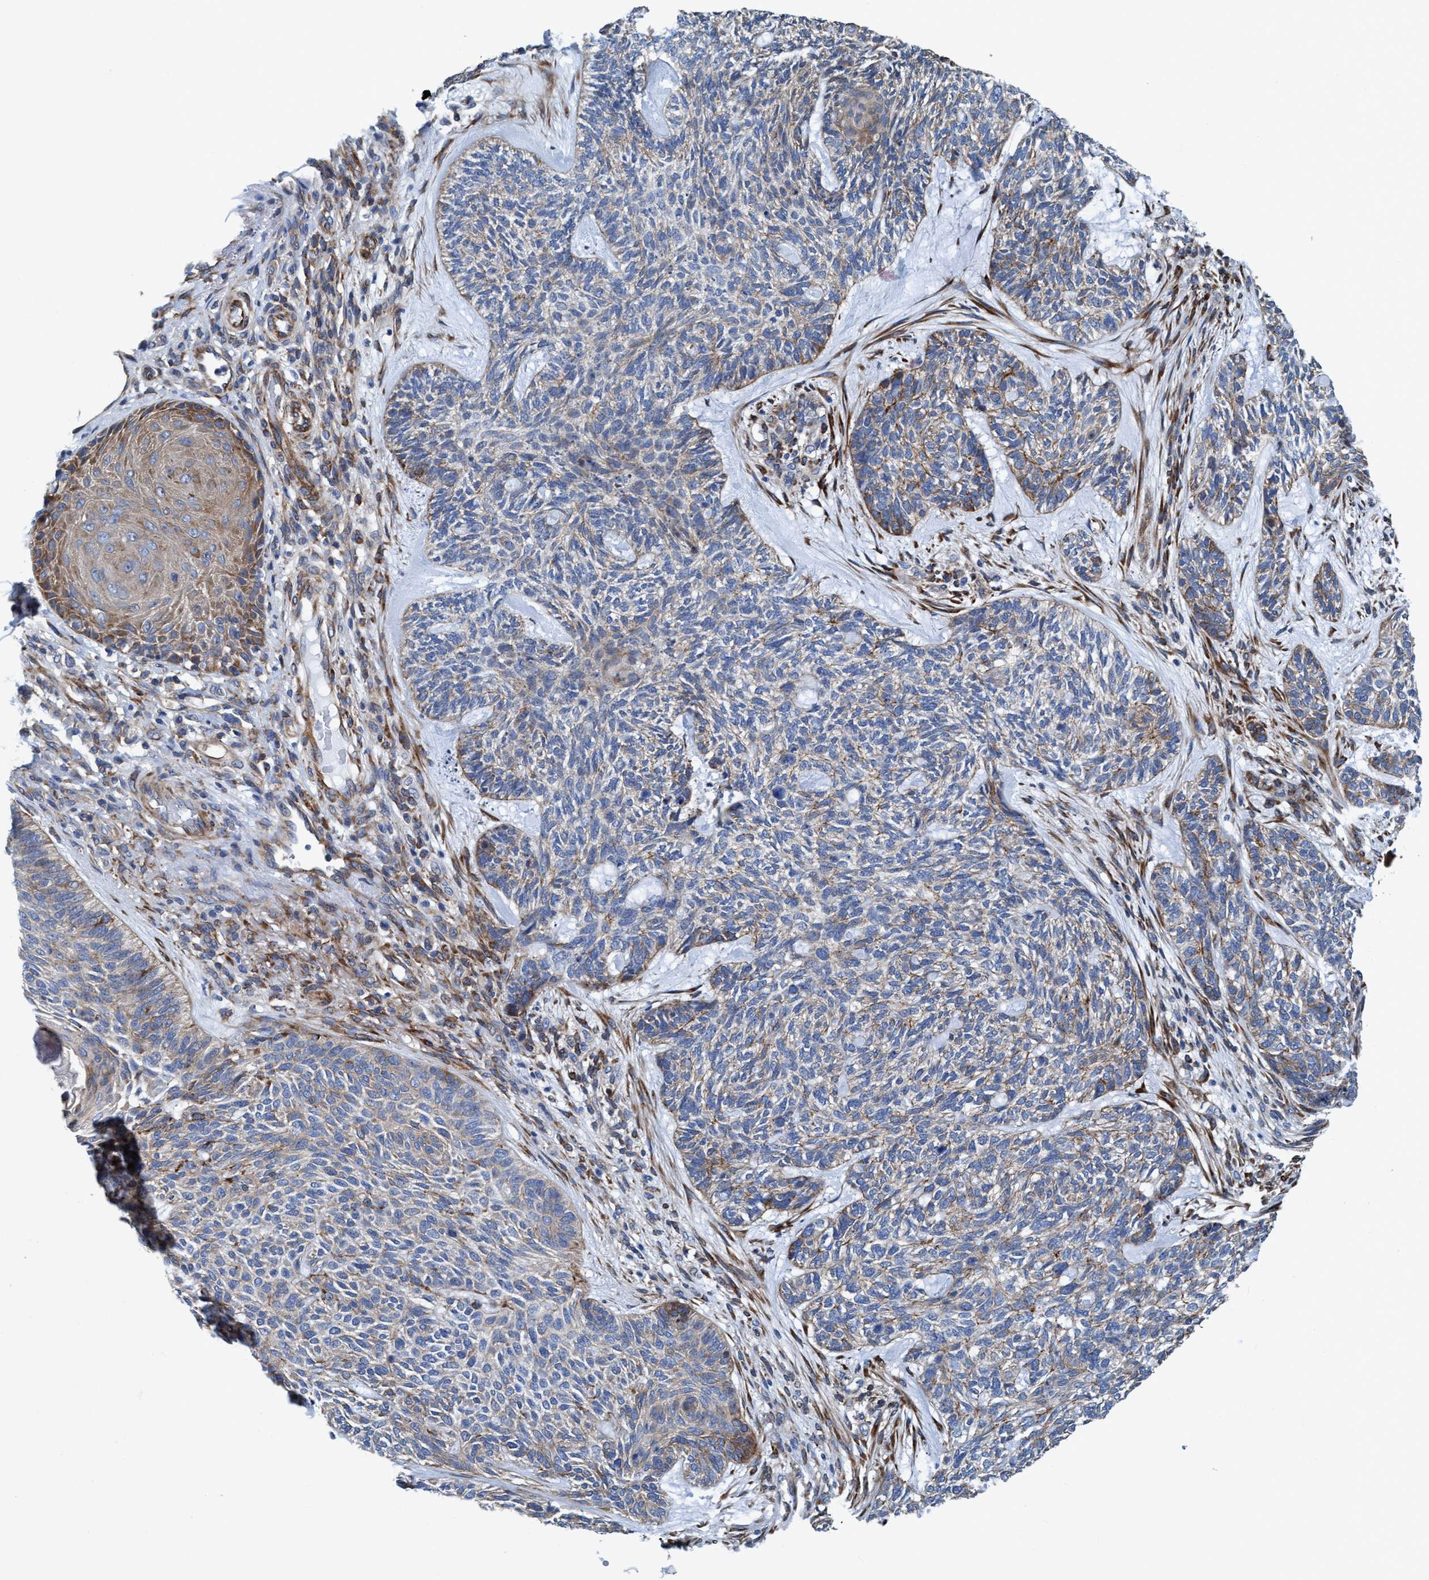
{"staining": {"intensity": "weak", "quantity": "<25%", "location": "cytoplasmic/membranous"}, "tissue": "skin cancer", "cell_type": "Tumor cells", "image_type": "cancer", "snomed": [{"axis": "morphology", "description": "Basal cell carcinoma"}, {"axis": "topography", "description": "Skin"}], "caption": "Tumor cells are negative for brown protein staining in skin cancer (basal cell carcinoma).", "gene": "NMT1", "patient": {"sex": "male", "age": 55}}